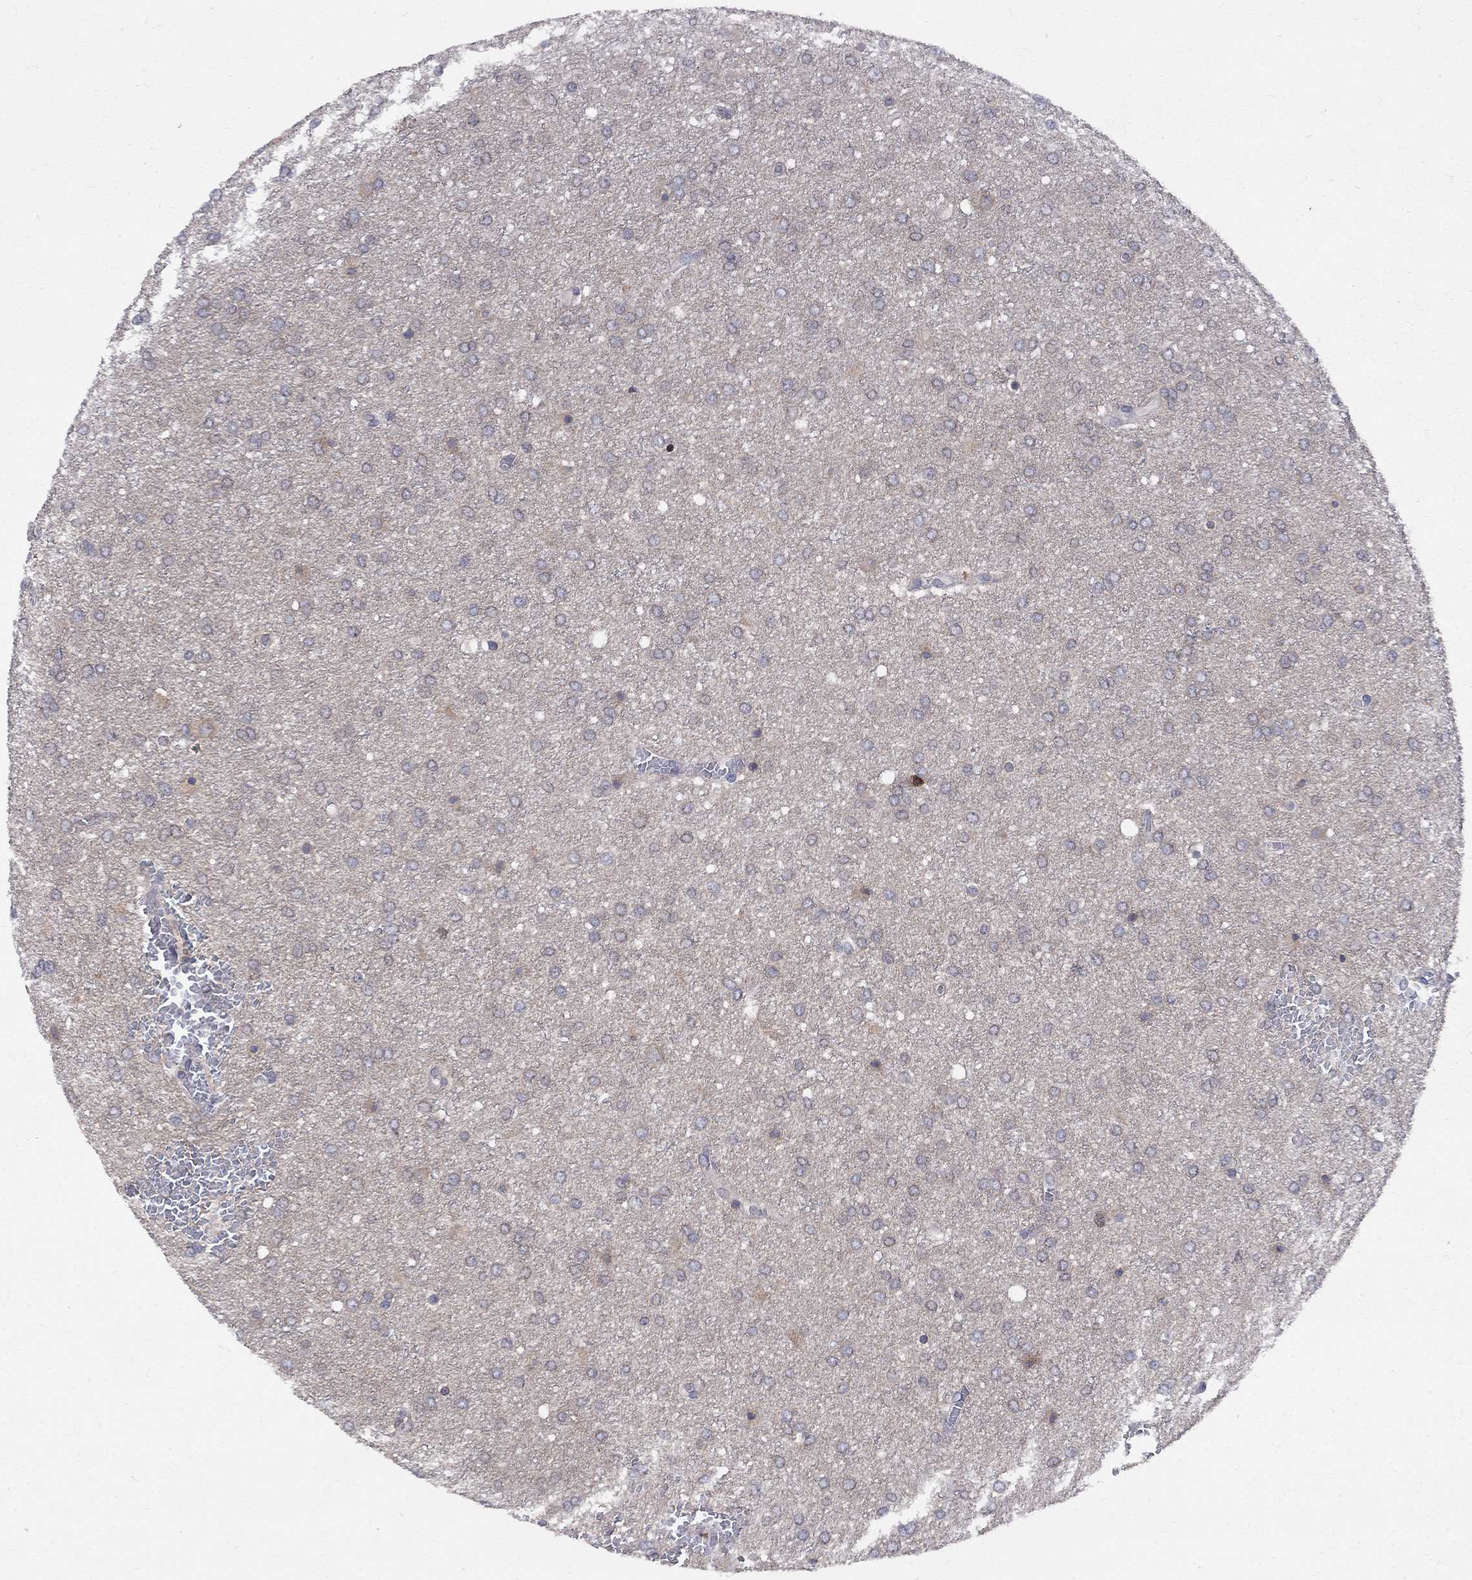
{"staining": {"intensity": "weak", "quantity": "<25%", "location": "cytoplasmic/membranous"}, "tissue": "glioma", "cell_type": "Tumor cells", "image_type": "cancer", "snomed": [{"axis": "morphology", "description": "Glioma, malignant, High grade"}, {"axis": "topography", "description": "Brain"}], "caption": "This is a histopathology image of immunohistochemistry staining of malignant glioma (high-grade), which shows no expression in tumor cells. The staining is performed using DAB (3,3'-diaminobenzidine) brown chromogen with nuclei counter-stained in using hematoxylin.", "gene": "CNOT11", "patient": {"sex": "female", "age": 61}}